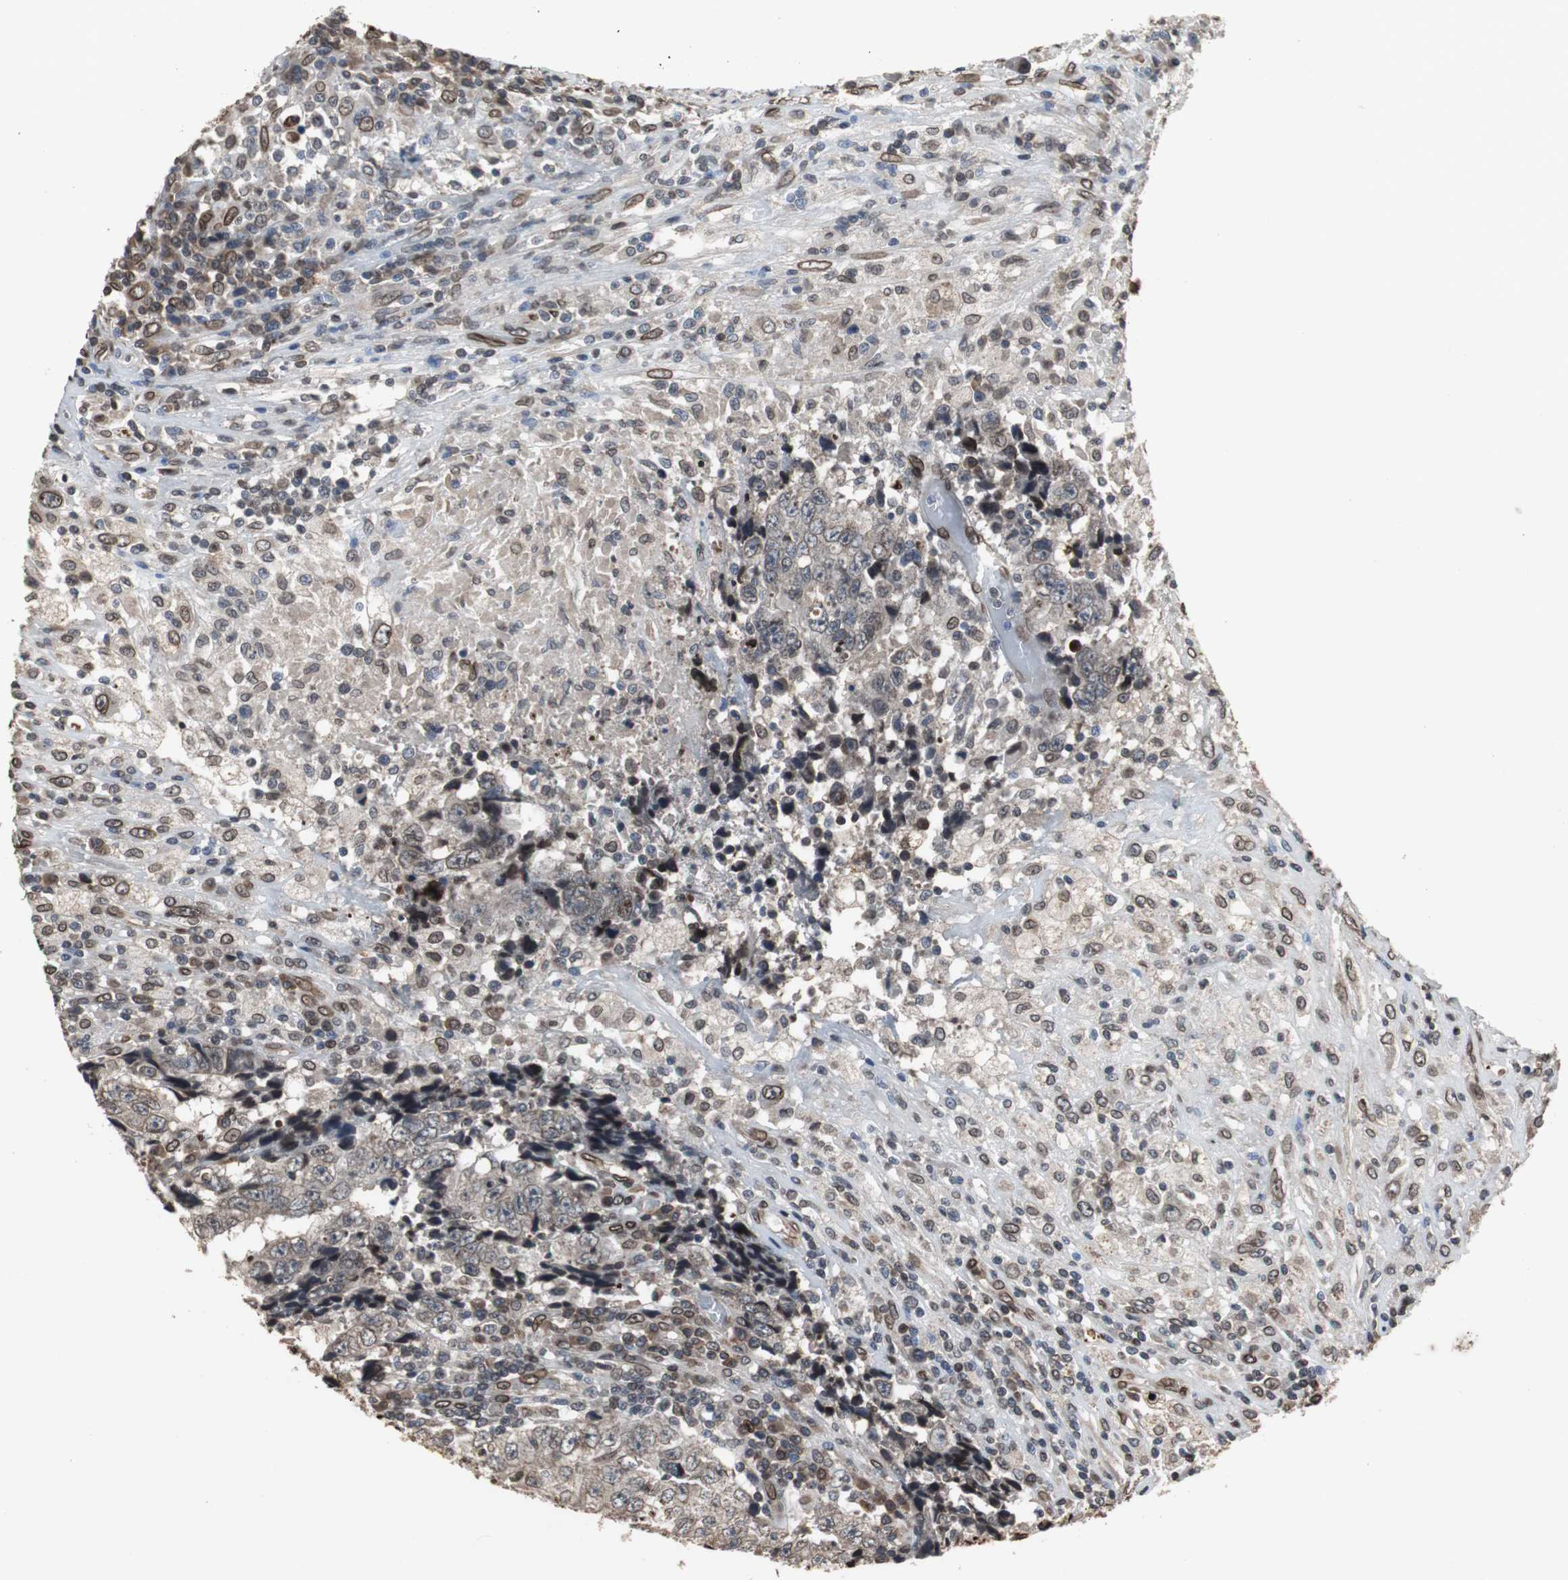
{"staining": {"intensity": "strong", "quantity": "25%-75%", "location": "cytoplasmic/membranous,nuclear"}, "tissue": "testis cancer", "cell_type": "Tumor cells", "image_type": "cancer", "snomed": [{"axis": "morphology", "description": "Necrosis, NOS"}, {"axis": "morphology", "description": "Carcinoma, Embryonal, NOS"}, {"axis": "topography", "description": "Testis"}], "caption": "Brown immunohistochemical staining in human testis cancer (embryonal carcinoma) demonstrates strong cytoplasmic/membranous and nuclear expression in about 25%-75% of tumor cells.", "gene": "LMNA", "patient": {"sex": "male", "age": 19}}